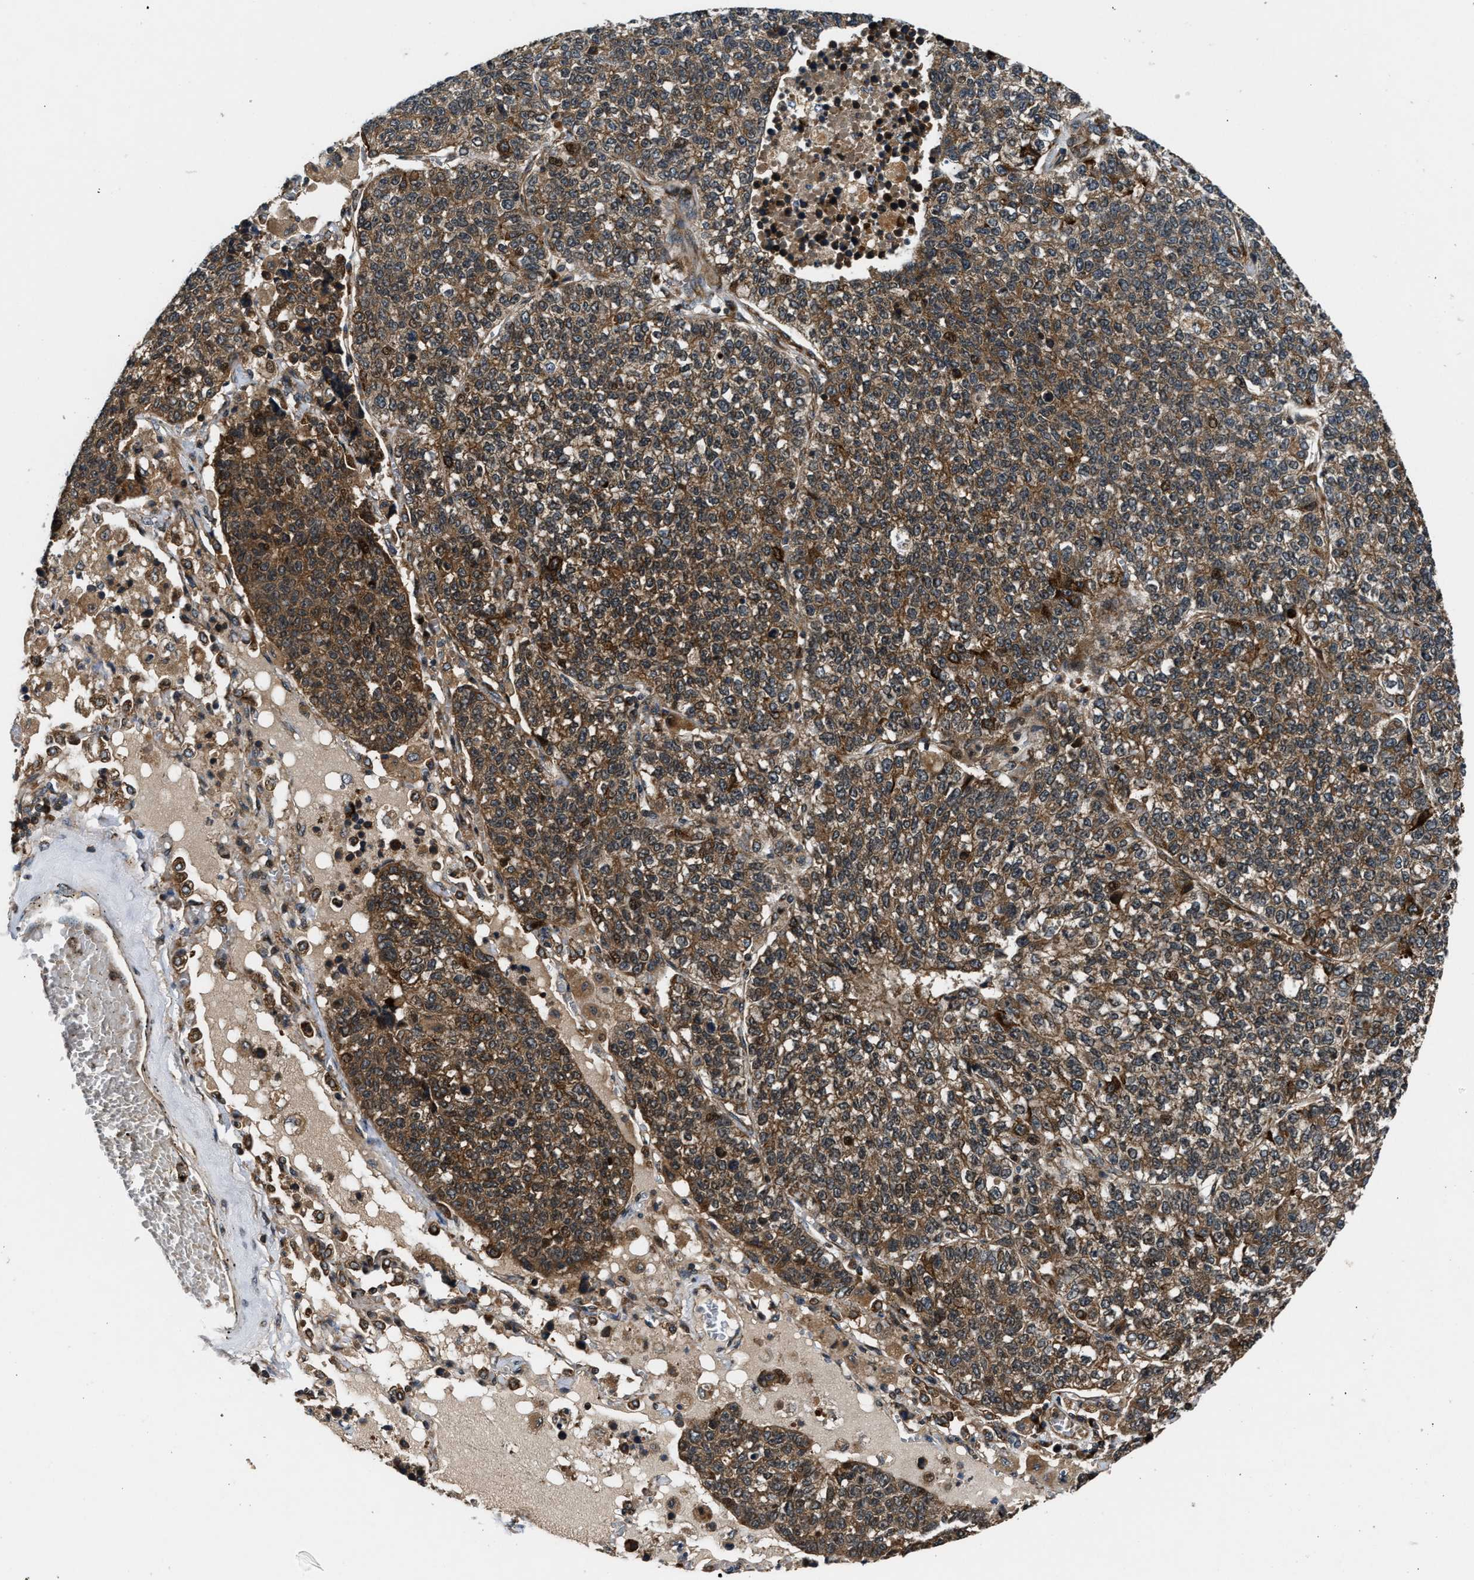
{"staining": {"intensity": "moderate", "quantity": ">75%", "location": "cytoplasmic/membranous"}, "tissue": "lung cancer", "cell_type": "Tumor cells", "image_type": "cancer", "snomed": [{"axis": "morphology", "description": "Adenocarcinoma, NOS"}, {"axis": "topography", "description": "Lung"}], "caption": "Immunohistochemistry (IHC) (DAB) staining of human lung adenocarcinoma displays moderate cytoplasmic/membranous protein expression in approximately >75% of tumor cells. (DAB = brown stain, brightfield microscopy at high magnification).", "gene": "PNPLA8", "patient": {"sex": "male", "age": 49}}